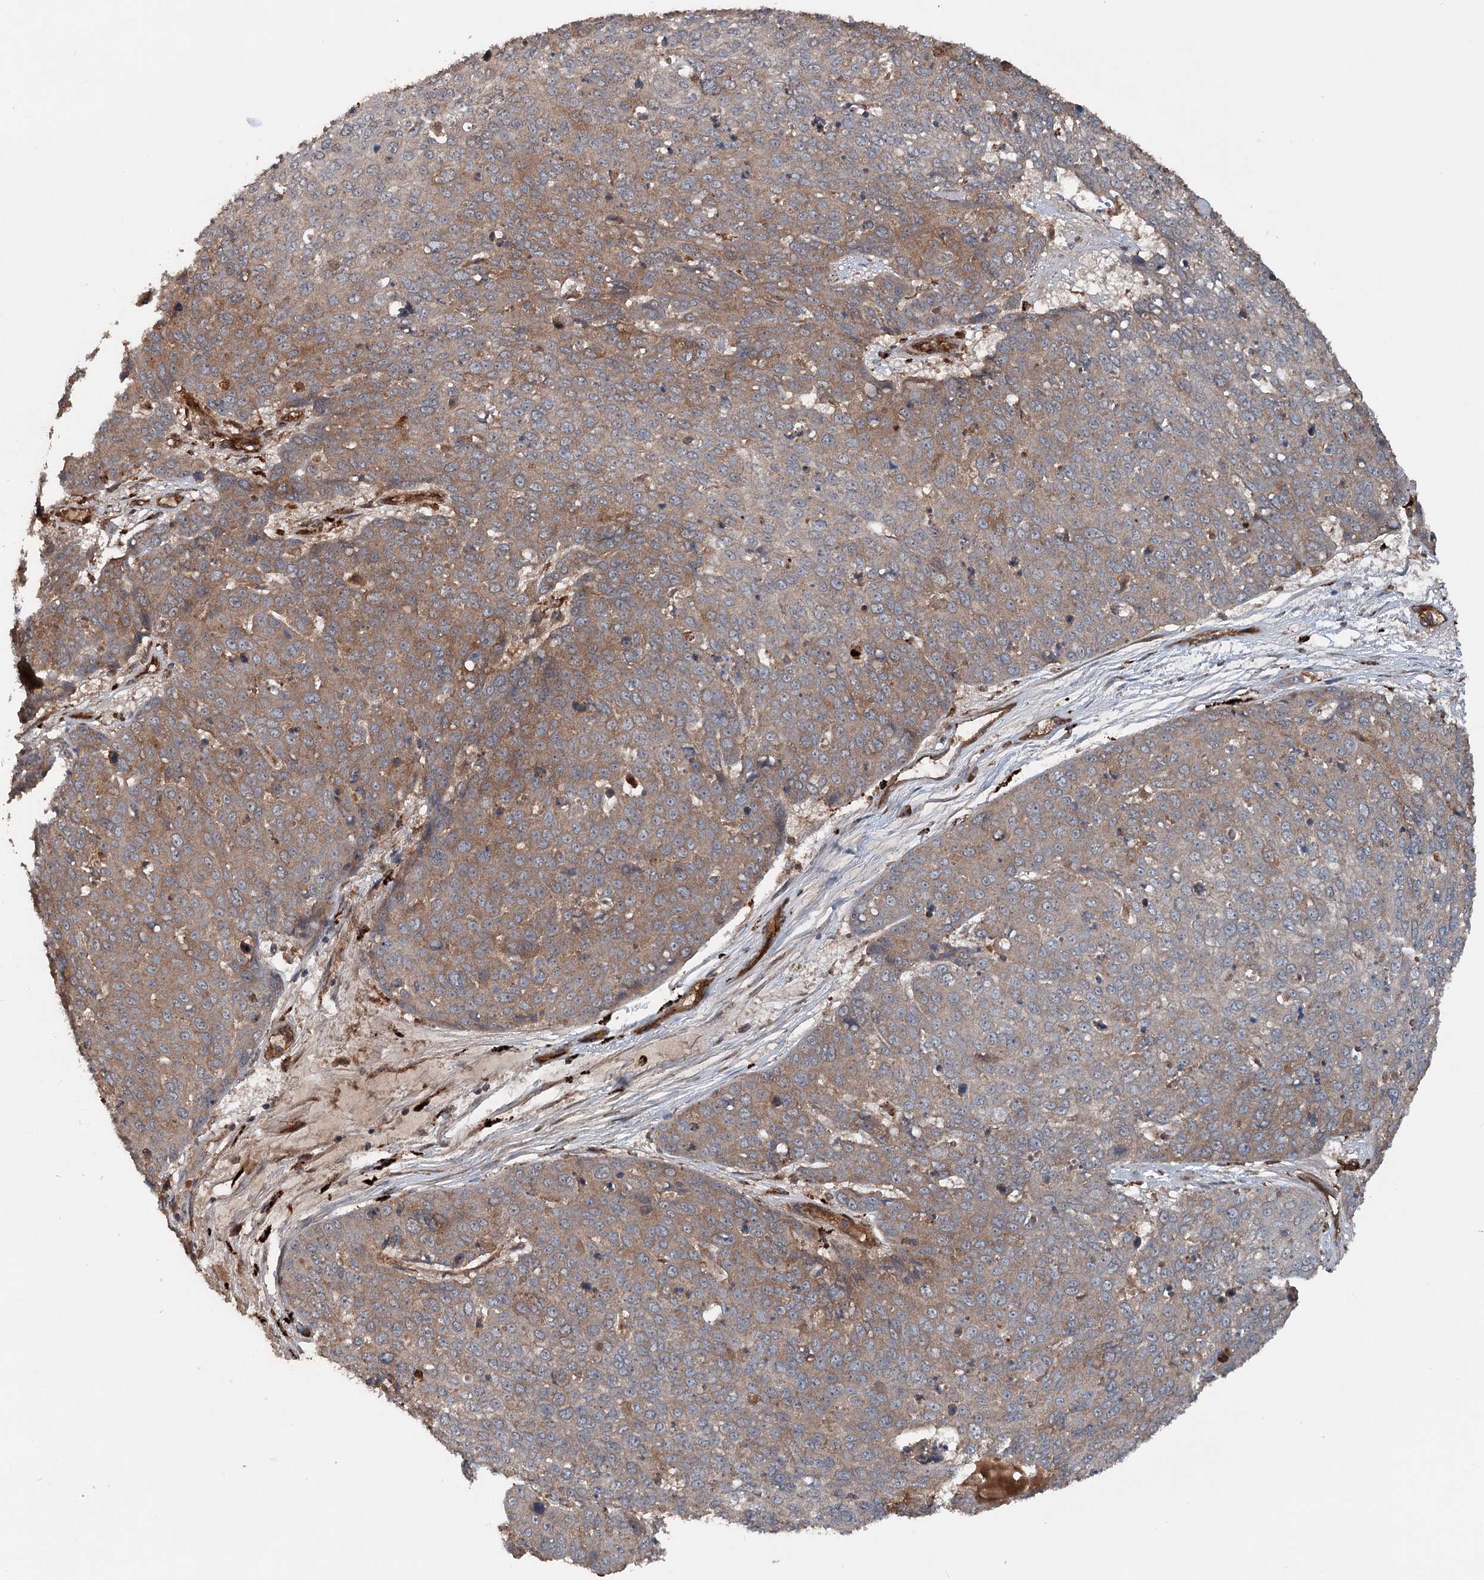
{"staining": {"intensity": "weak", "quantity": ">75%", "location": "cytoplasmic/membranous"}, "tissue": "skin cancer", "cell_type": "Tumor cells", "image_type": "cancer", "snomed": [{"axis": "morphology", "description": "Squamous cell carcinoma, NOS"}, {"axis": "topography", "description": "Skin"}], "caption": "Human skin cancer stained with a protein marker exhibits weak staining in tumor cells.", "gene": "RNF214", "patient": {"sex": "male", "age": 71}}